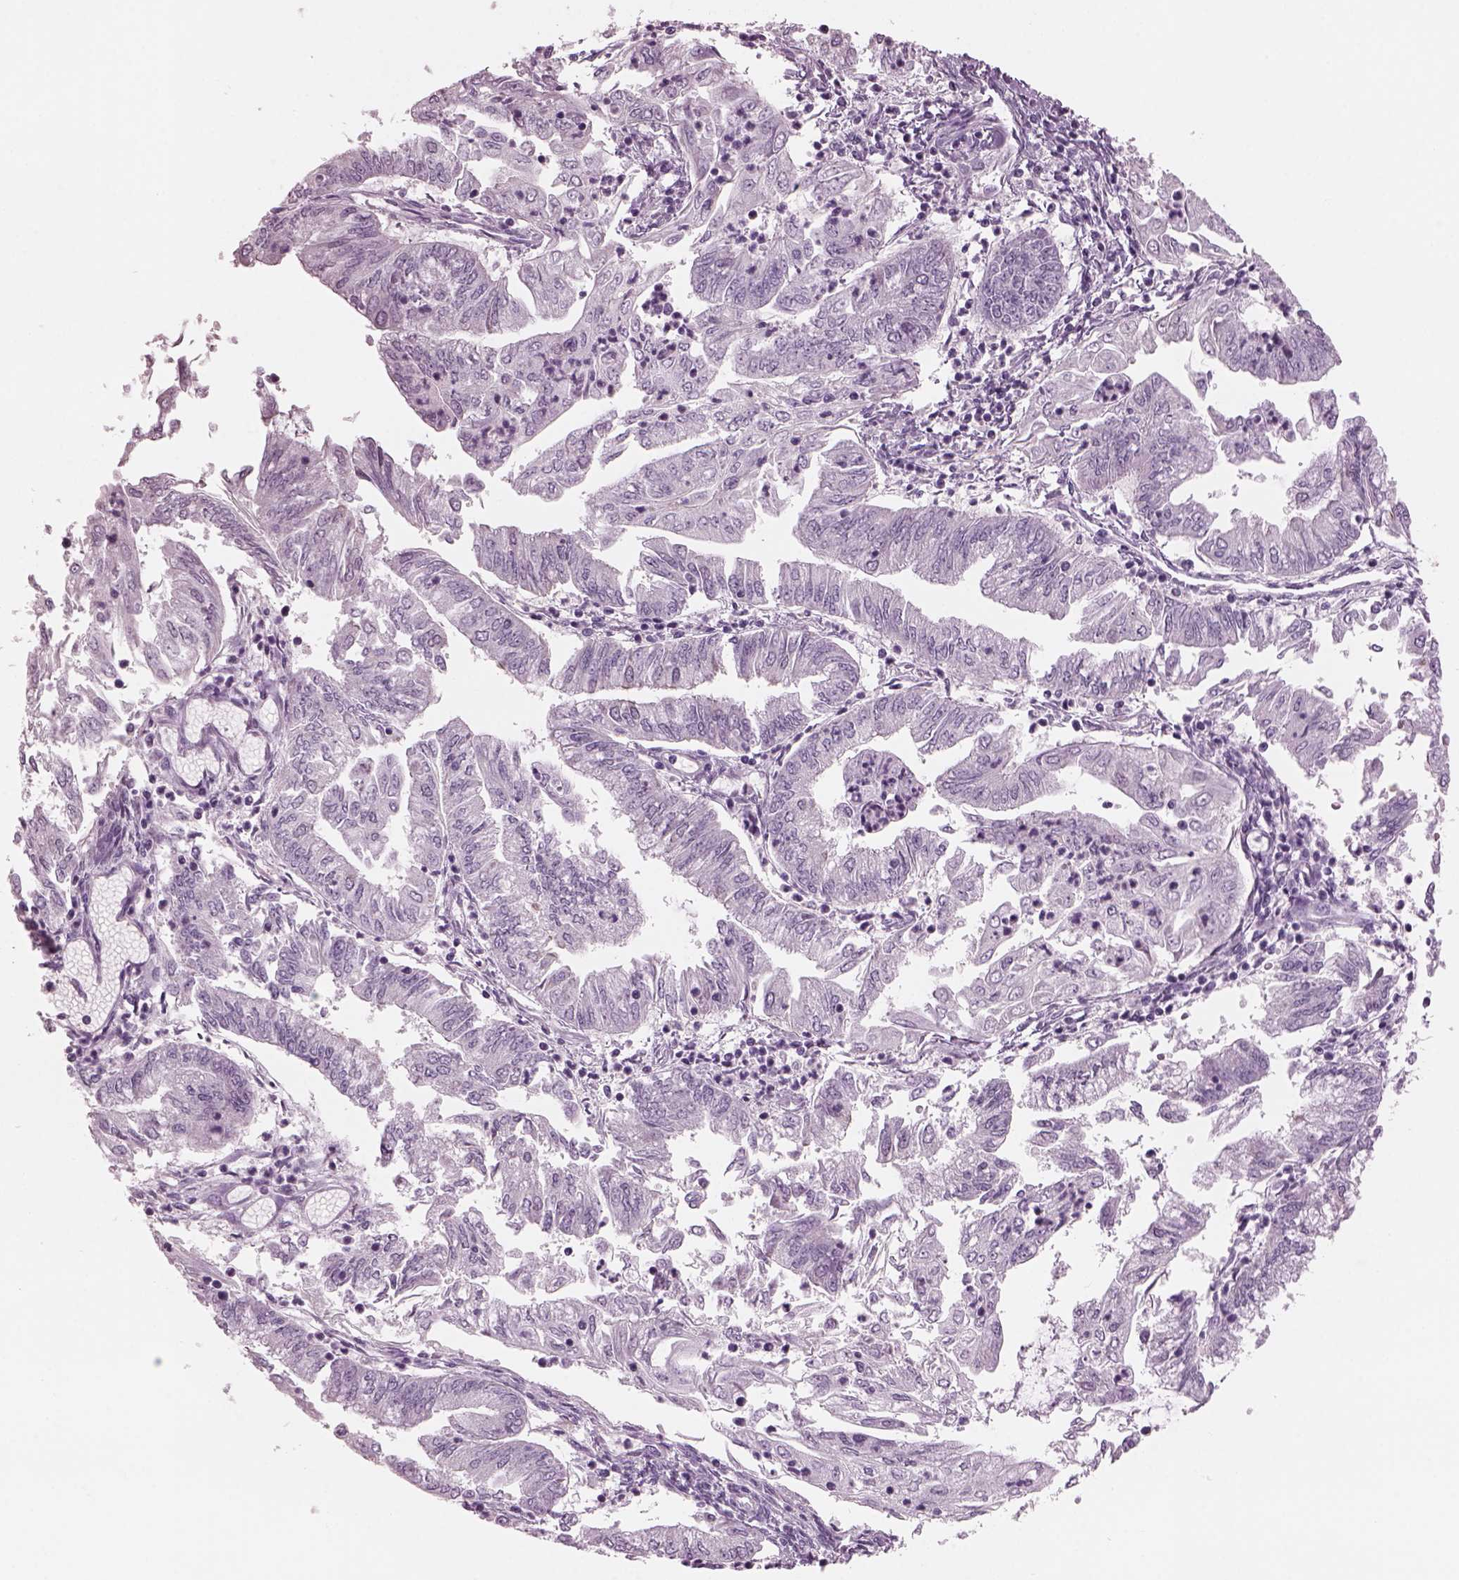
{"staining": {"intensity": "negative", "quantity": "none", "location": "none"}, "tissue": "endometrial cancer", "cell_type": "Tumor cells", "image_type": "cancer", "snomed": [{"axis": "morphology", "description": "Adenocarcinoma, NOS"}, {"axis": "topography", "description": "Endometrium"}], "caption": "Tumor cells are negative for brown protein staining in adenocarcinoma (endometrial).", "gene": "PACRG", "patient": {"sex": "female", "age": 55}}